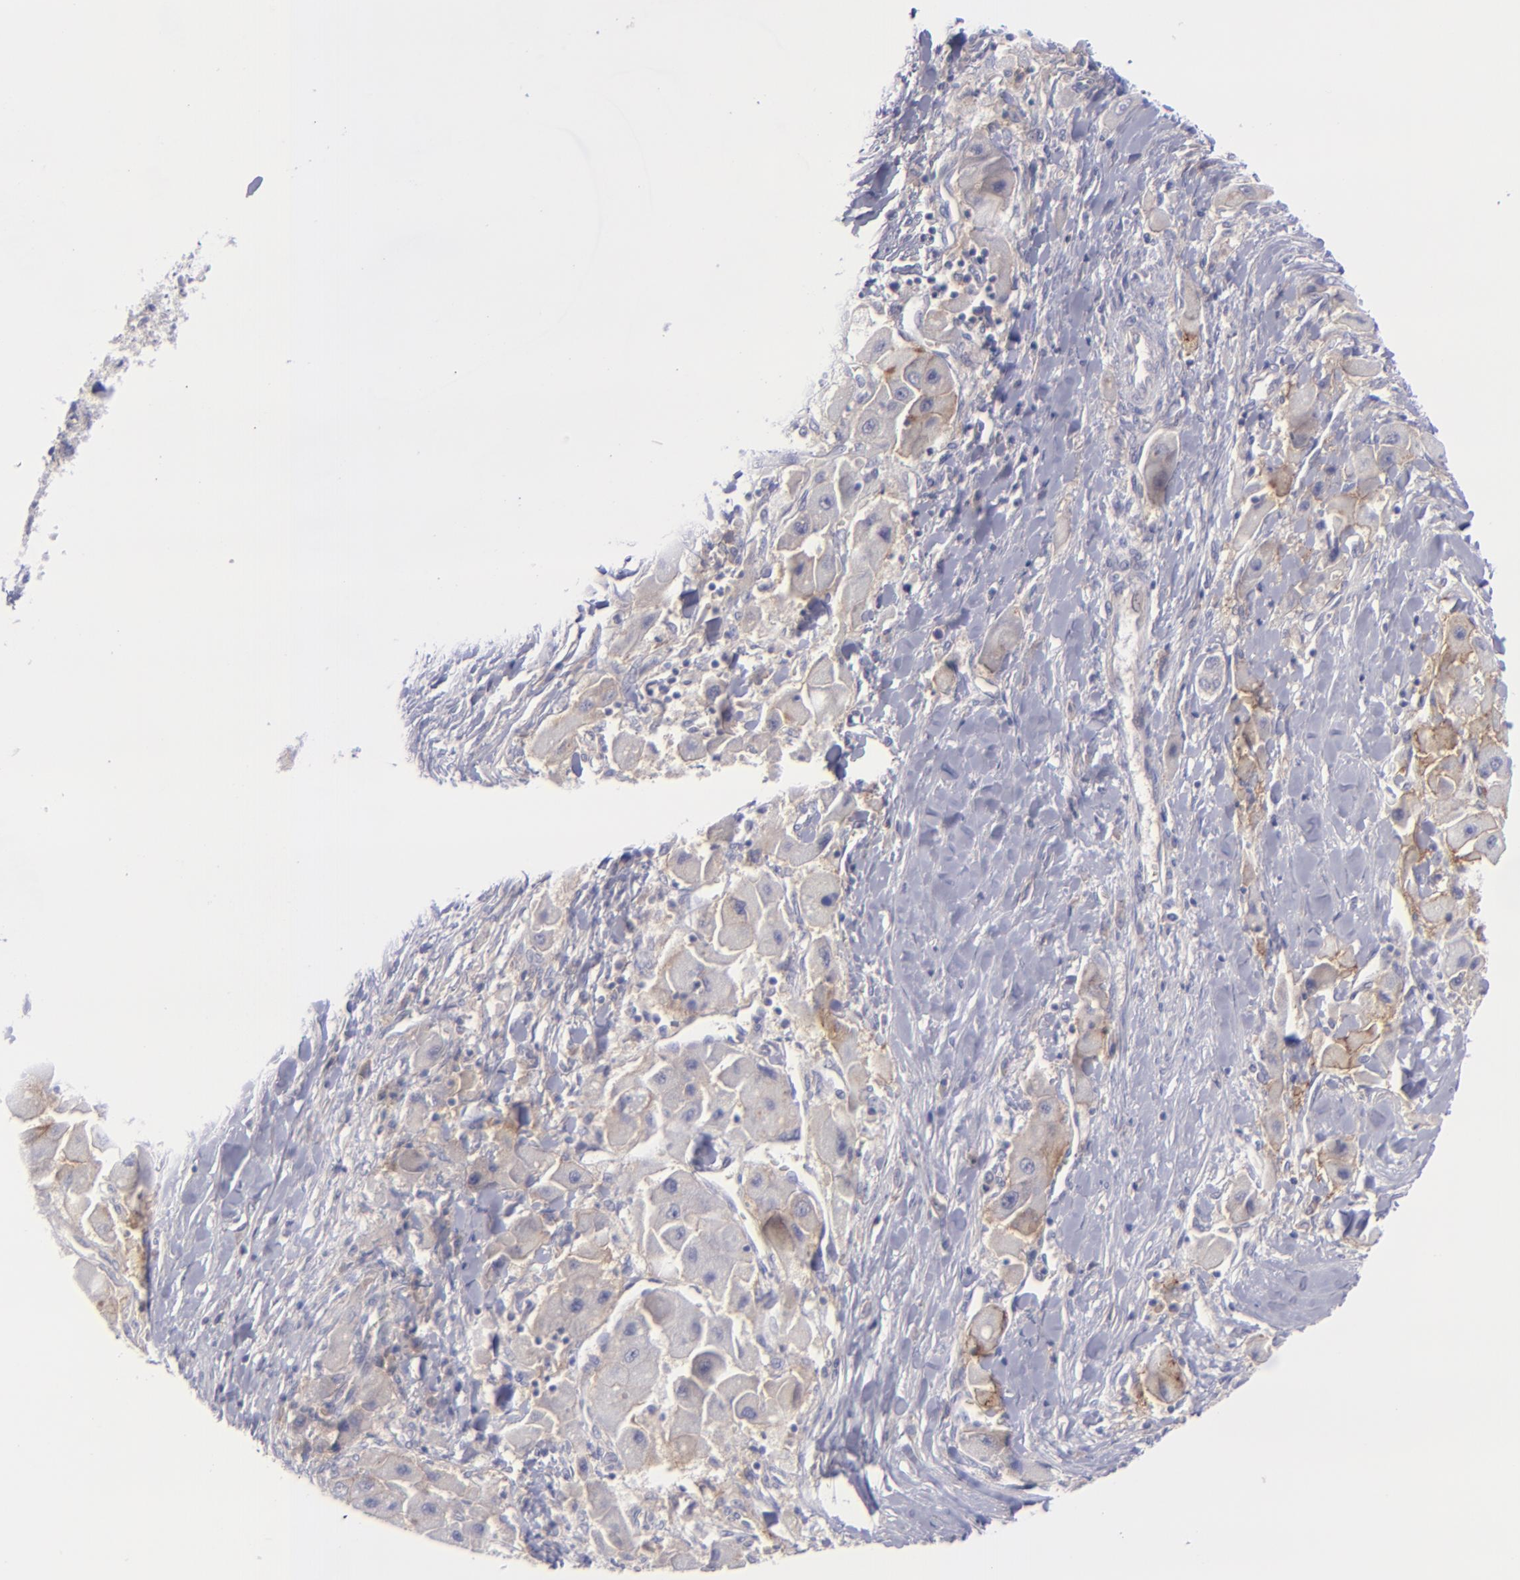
{"staining": {"intensity": "weak", "quantity": "25%-75%", "location": "cytoplasmic/membranous"}, "tissue": "liver cancer", "cell_type": "Tumor cells", "image_type": "cancer", "snomed": [{"axis": "morphology", "description": "Carcinoma, Hepatocellular, NOS"}, {"axis": "topography", "description": "Liver"}], "caption": "Immunohistochemical staining of human liver cancer shows low levels of weak cytoplasmic/membranous protein expression in approximately 25%-75% of tumor cells. (DAB = brown stain, brightfield microscopy at high magnification).", "gene": "BSG", "patient": {"sex": "male", "age": 24}}